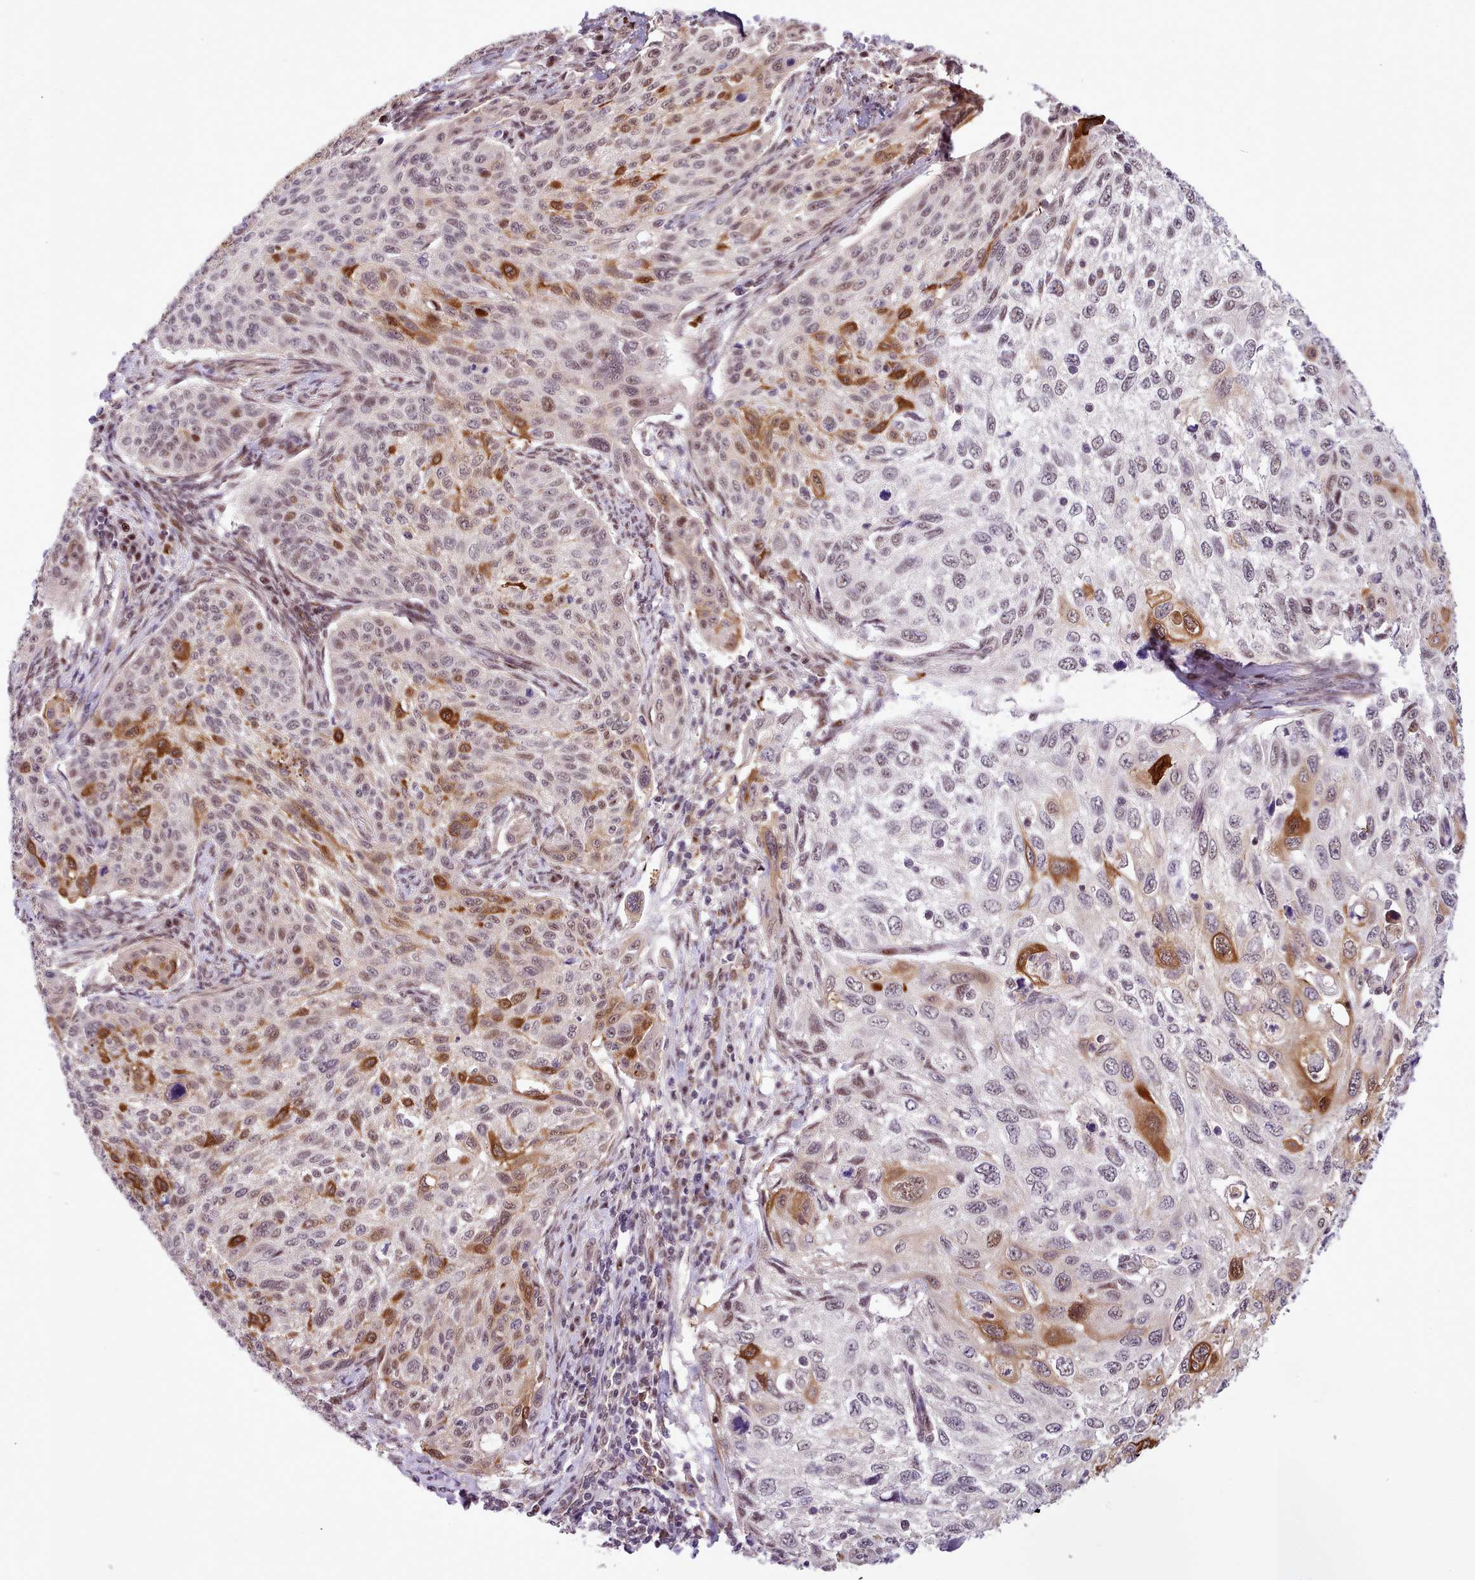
{"staining": {"intensity": "strong", "quantity": "25%-75%", "location": "cytoplasmic/membranous,nuclear"}, "tissue": "cervical cancer", "cell_type": "Tumor cells", "image_type": "cancer", "snomed": [{"axis": "morphology", "description": "Squamous cell carcinoma, NOS"}, {"axis": "topography", "description": "Cervix"}], "caption": "High-magnification brightfield microscopy of cervical cancer (squamous cell carcinoma) stained with DAB (brown) and counterstained with hematoxylin (blue). tumor cells exhibit strong cytoplasmic/membranous and nuclear expression is identified in approximately25%-75% of cells. The staining was performed using DAB to visualize the protein expression in brown, while the nuclei were stained in blue with hematoxylin (Magnification: 20x).", "gene": "HOXB7", "patient": {"sex": "female", "age": 70}}